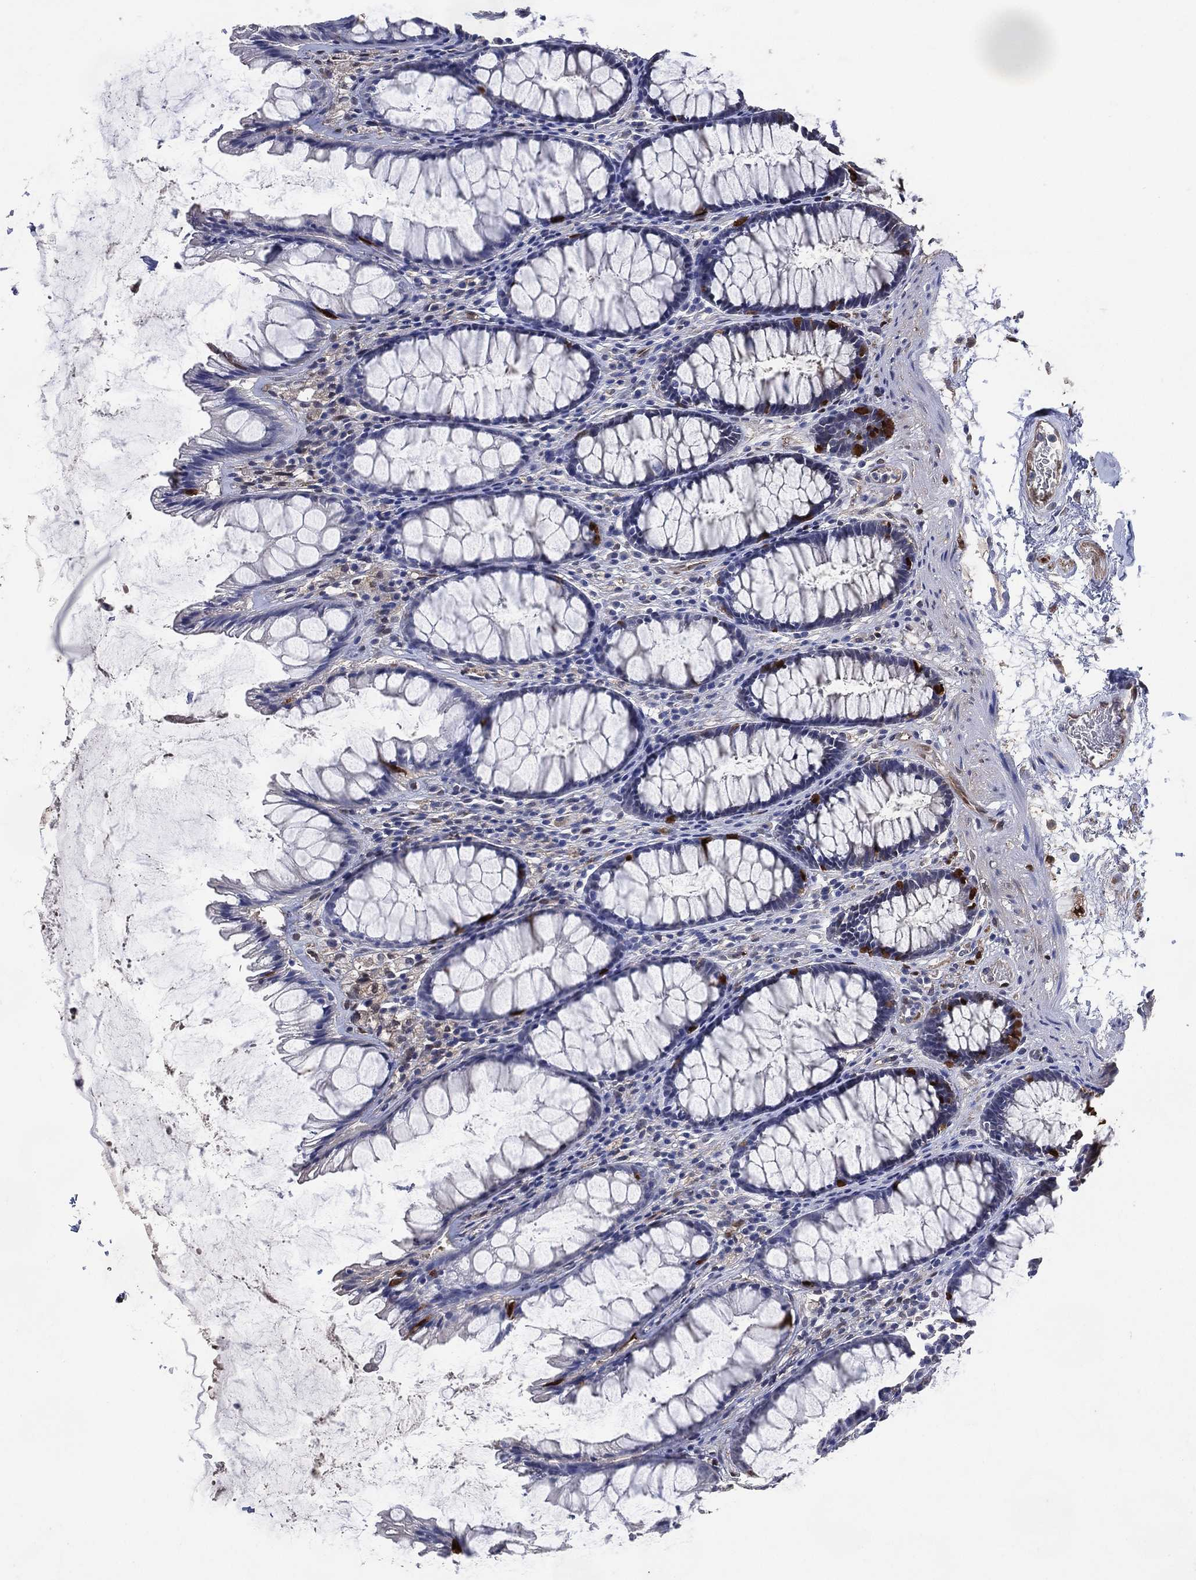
{"staining": {"intensity": "weak", "quantity": "<25%", "location": "cytoplasmic/membranous"}, "tissue": "rectum", "cell_type": "Glandular cells", "image_type": "normal", "snomed": [{"axis": "morphology", "description": "Normal tissue, NOS"}, {"axis": "topography", "description": "Rectum"}], "caption": "High magnification brightfield microscopy of unremarkable rectum stained with DAB (3,3'-diaminobenzidine) (brown) and counterstained with hematoxylin (blue): glandular cells show no significant positivity.", "gene": "AK1", "patient": {"sex": "male", "age": 72}}